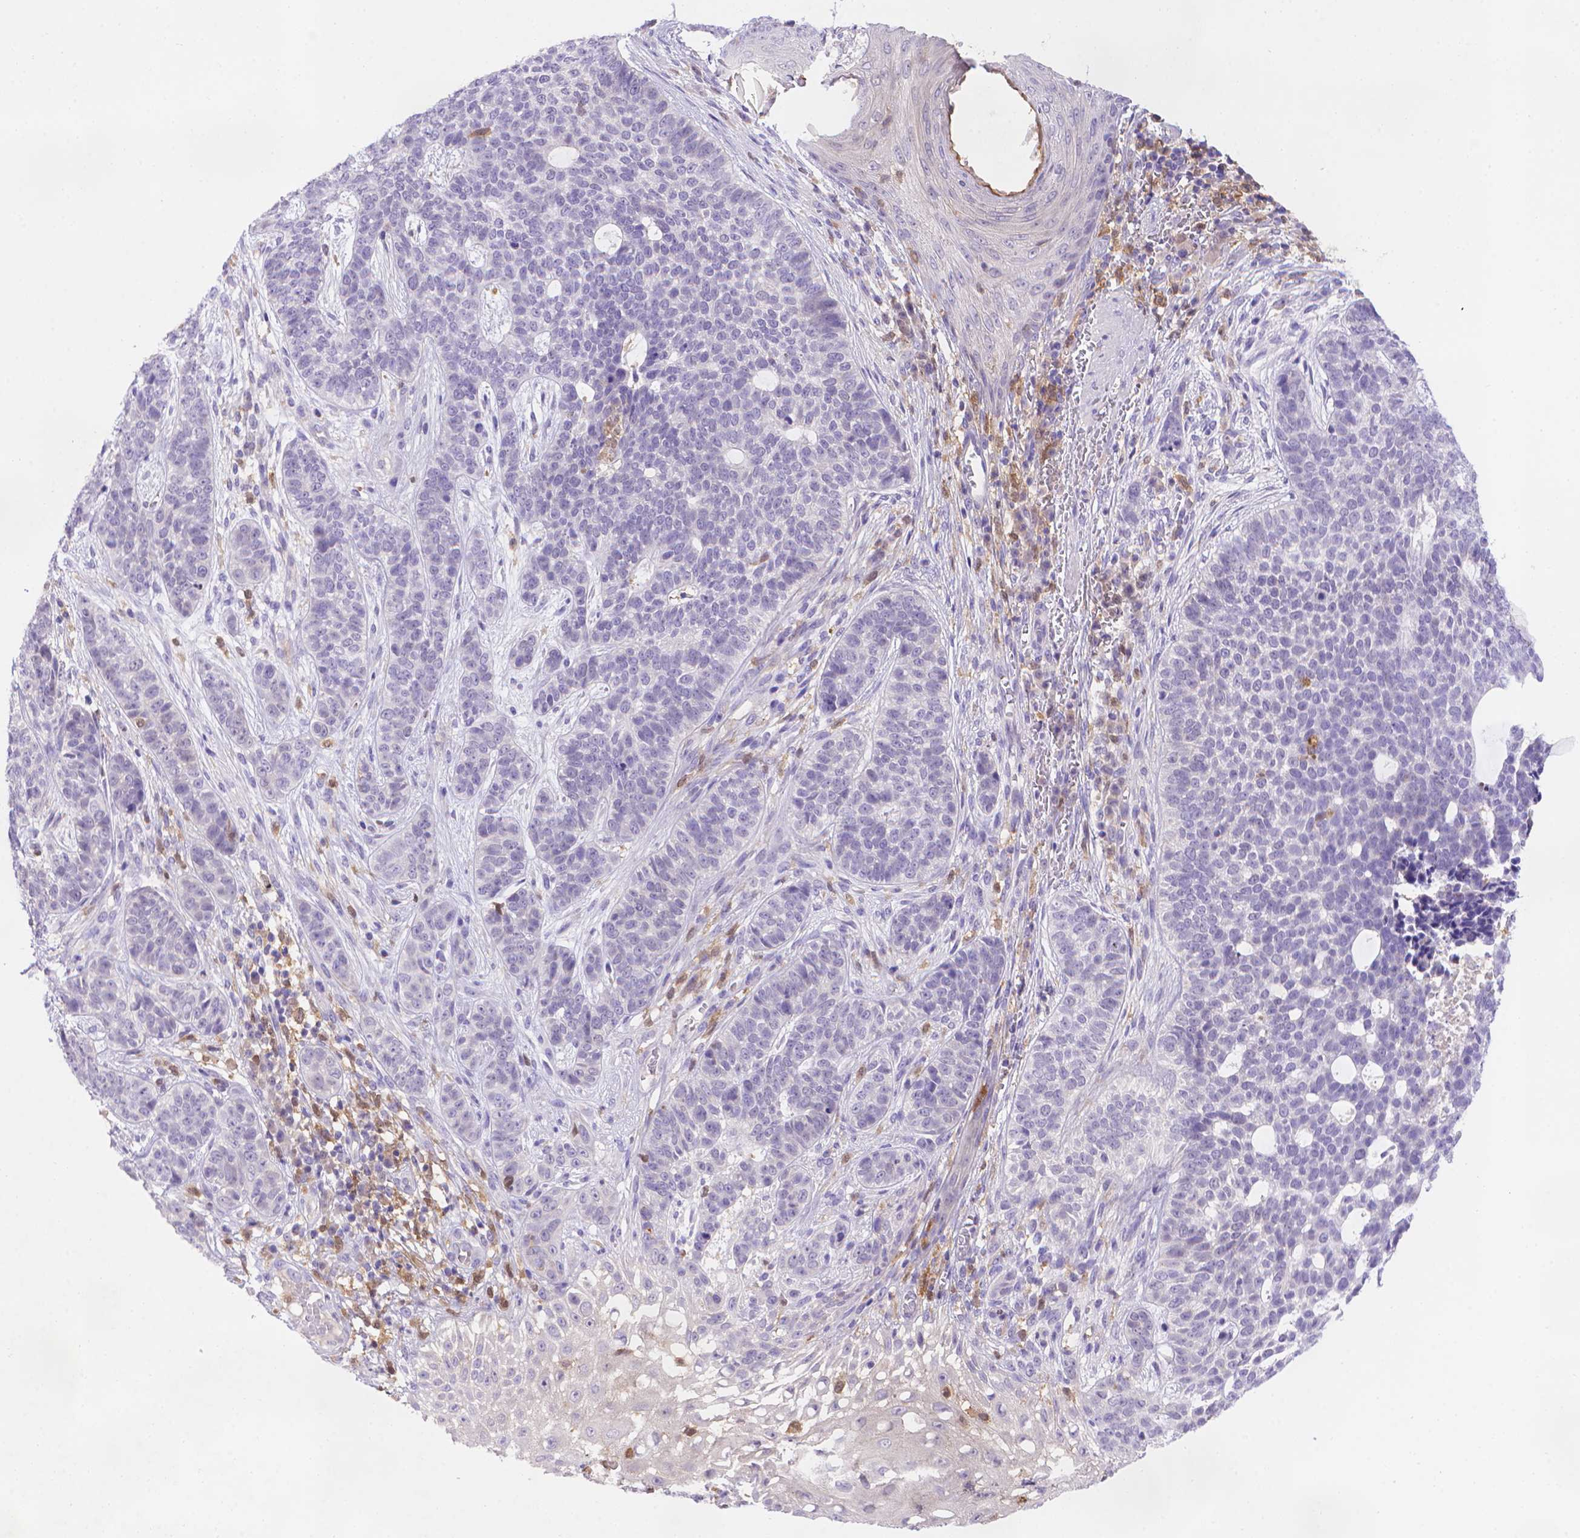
{"staining": {"intensity": "negative", "quantity": "none", "location": "none"}, "tissue": "skin cancer", "cell_type": "Tumor cells", "image_type": "cancer", "snomed": [{"axis": "morphology", "description": "Basal cell carcinoma"}, {"axis": "topography", "description": "Skin"}], "caption": "DAB (3,3'-diaminobenzidine) immunohistochemical staining of basal cell carcinoma (skin) reveals no significant positivity in tumor cells.", "gene": "FGD2", "patient": {"sex": "female", "age": 69}}